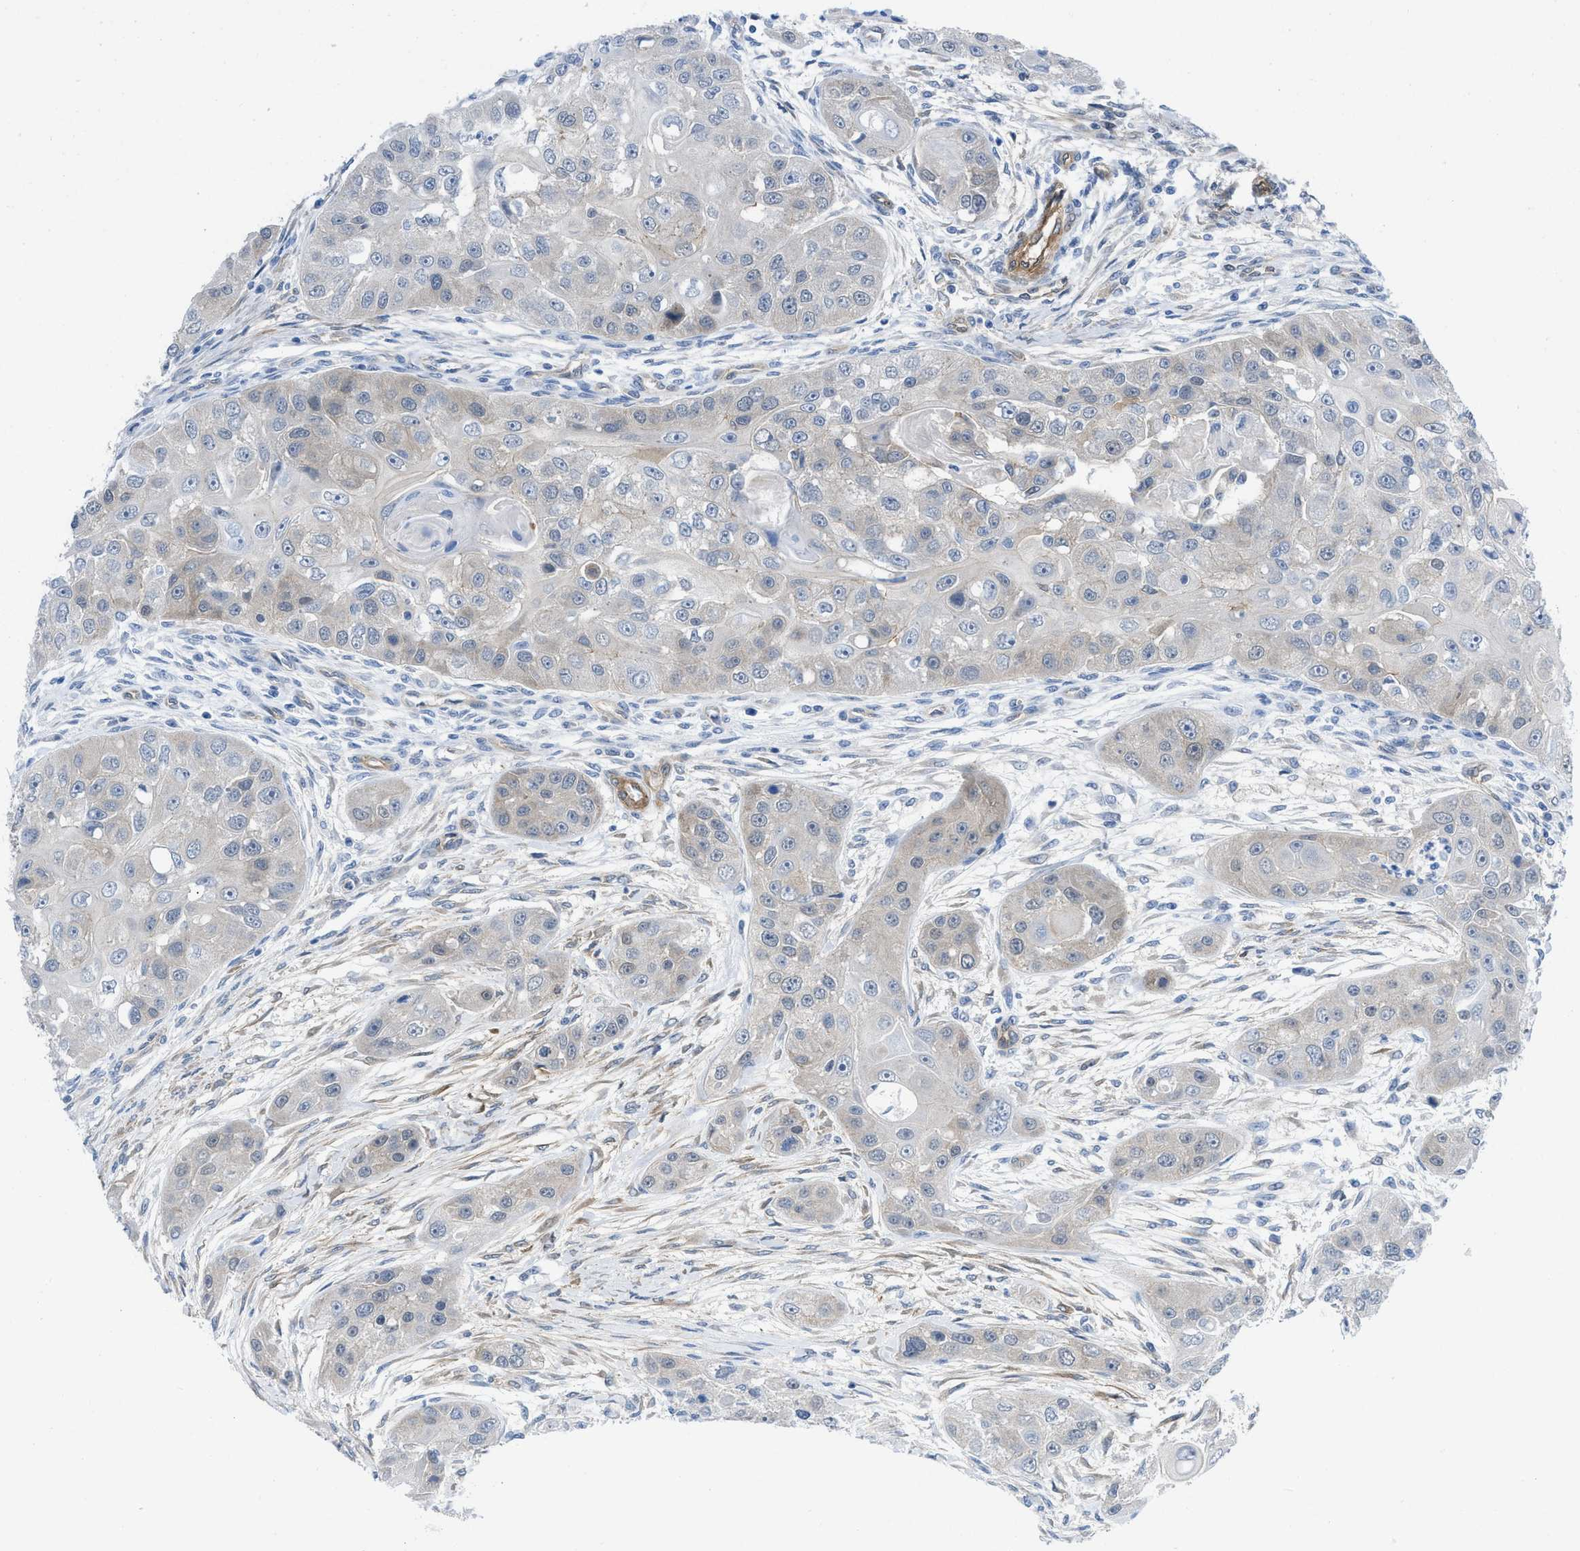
{"staining": {"intensity": "negative", "quantity": "none", "location": "none"}, "tissue": "head and neck cancer", "cell_type": "Tumor cells", "image_type": "cancer", "snomed": [{"axis": "morphology", "description": "Normal tissue, NOS"}, {"axis": "morphology", "description": "Squamous cell carcinoma, NOS"}, {"axis": "topography", "description": "Skeletal muscle"}, {"axis": "topography", "description": "Head-Neck"}], "caption": "A photomicrograph of human head and neck squamous cell carcinoma is negative for staining in tumor cells.", "gene": "PDLIM5", "patient": {"sex": "male", "age": 51}}